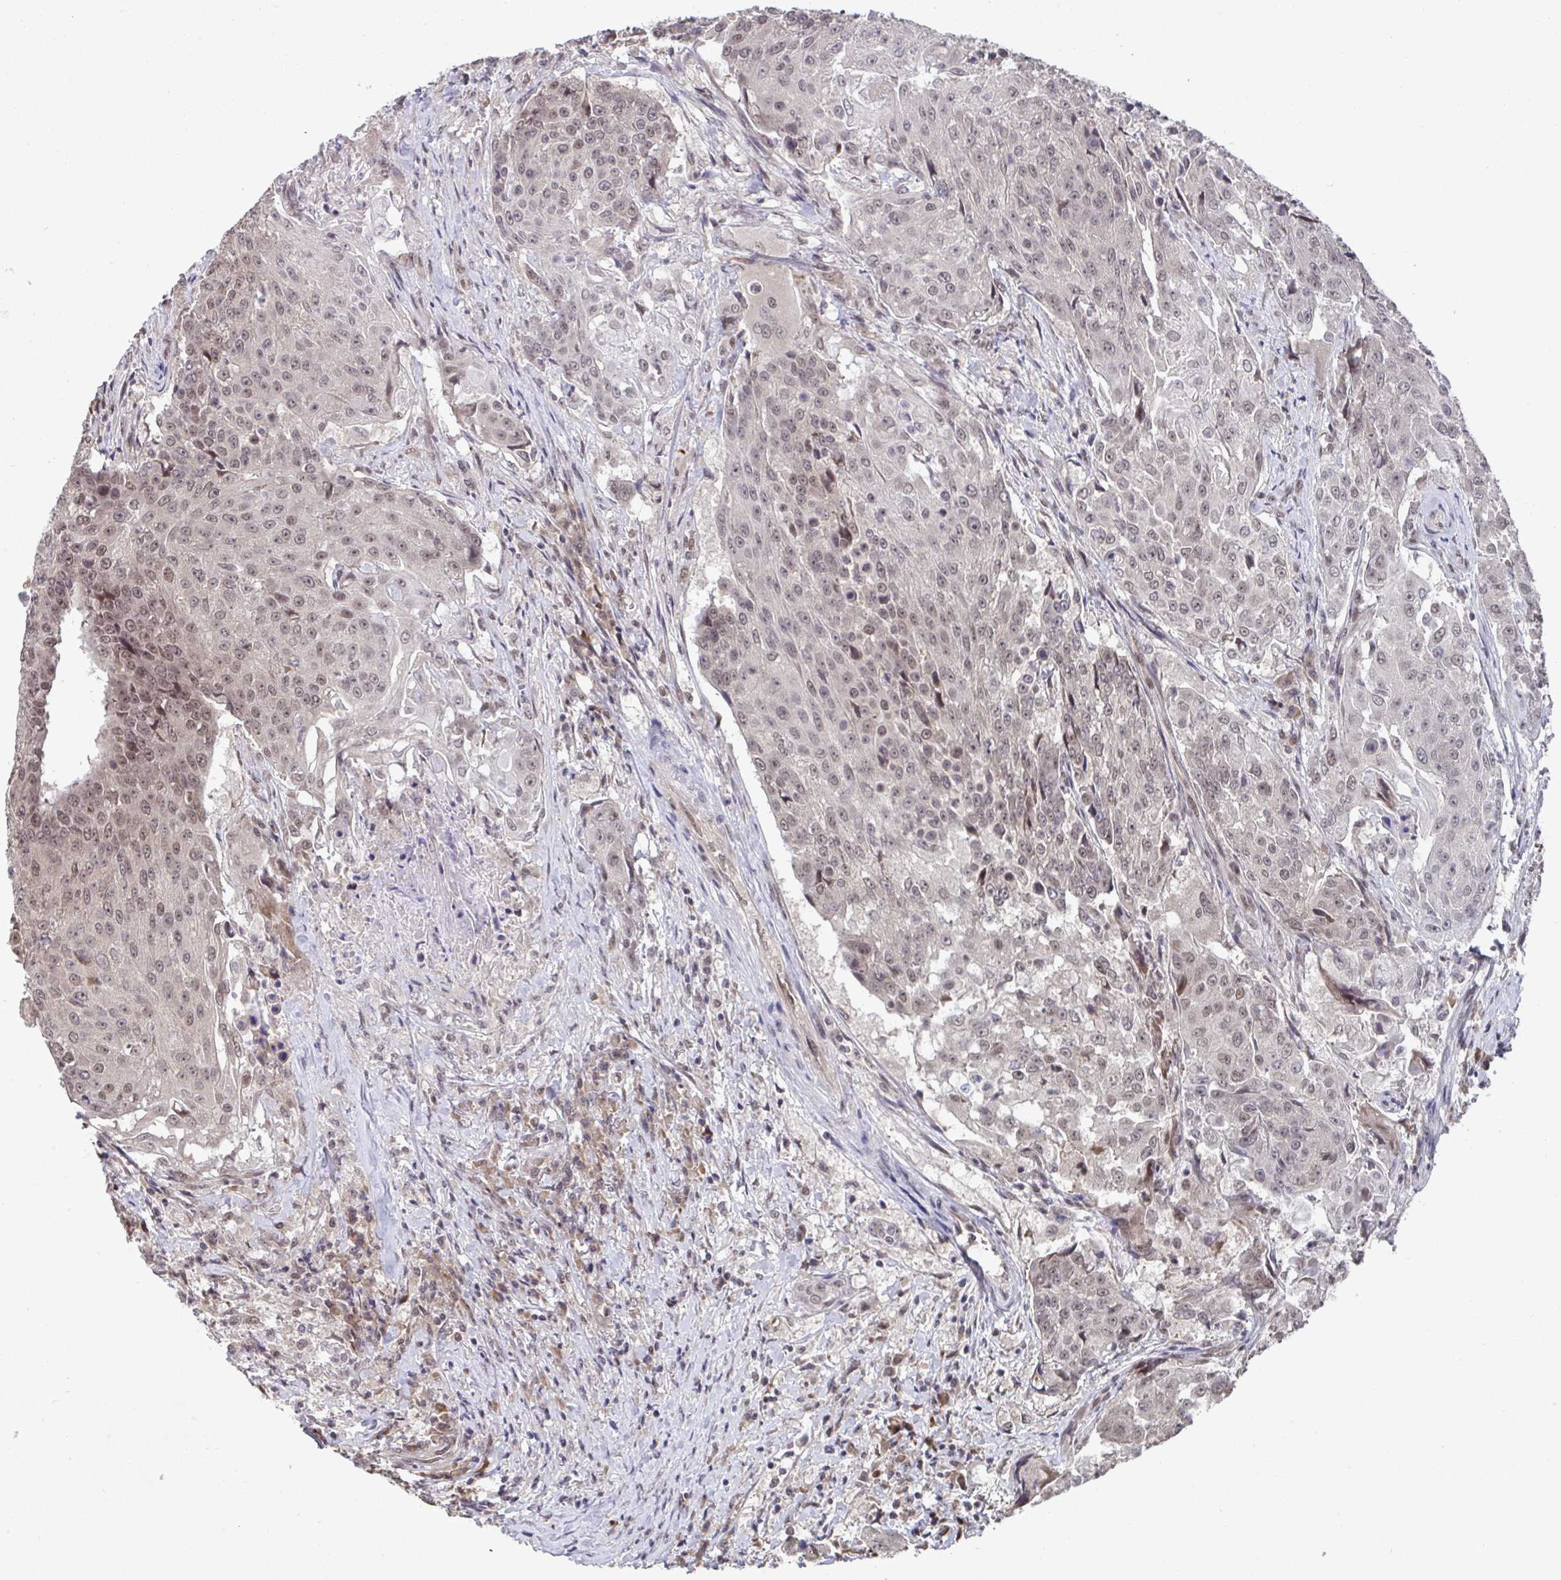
{"staining": {"intensity": "moderate", "quantity": ">75%", "location": "nuclear"}, "tissue": "urothelial cancer", "cell_type": "Tumor cells", "image_type": "cancer", "snomed": [{"axis": "morphology", "description": "Urothelial carcinoma, High grade"}, {"axis": "topography", "description": "Urinary bladder"}], "caption": "This is an image of IHC staining of urothelial carcinoma (high-grade), which shows moderate staining in the nuclear of tumor cells.", "gene": "JMJD1C", "patient": {"sex": "female", "age": 63}}